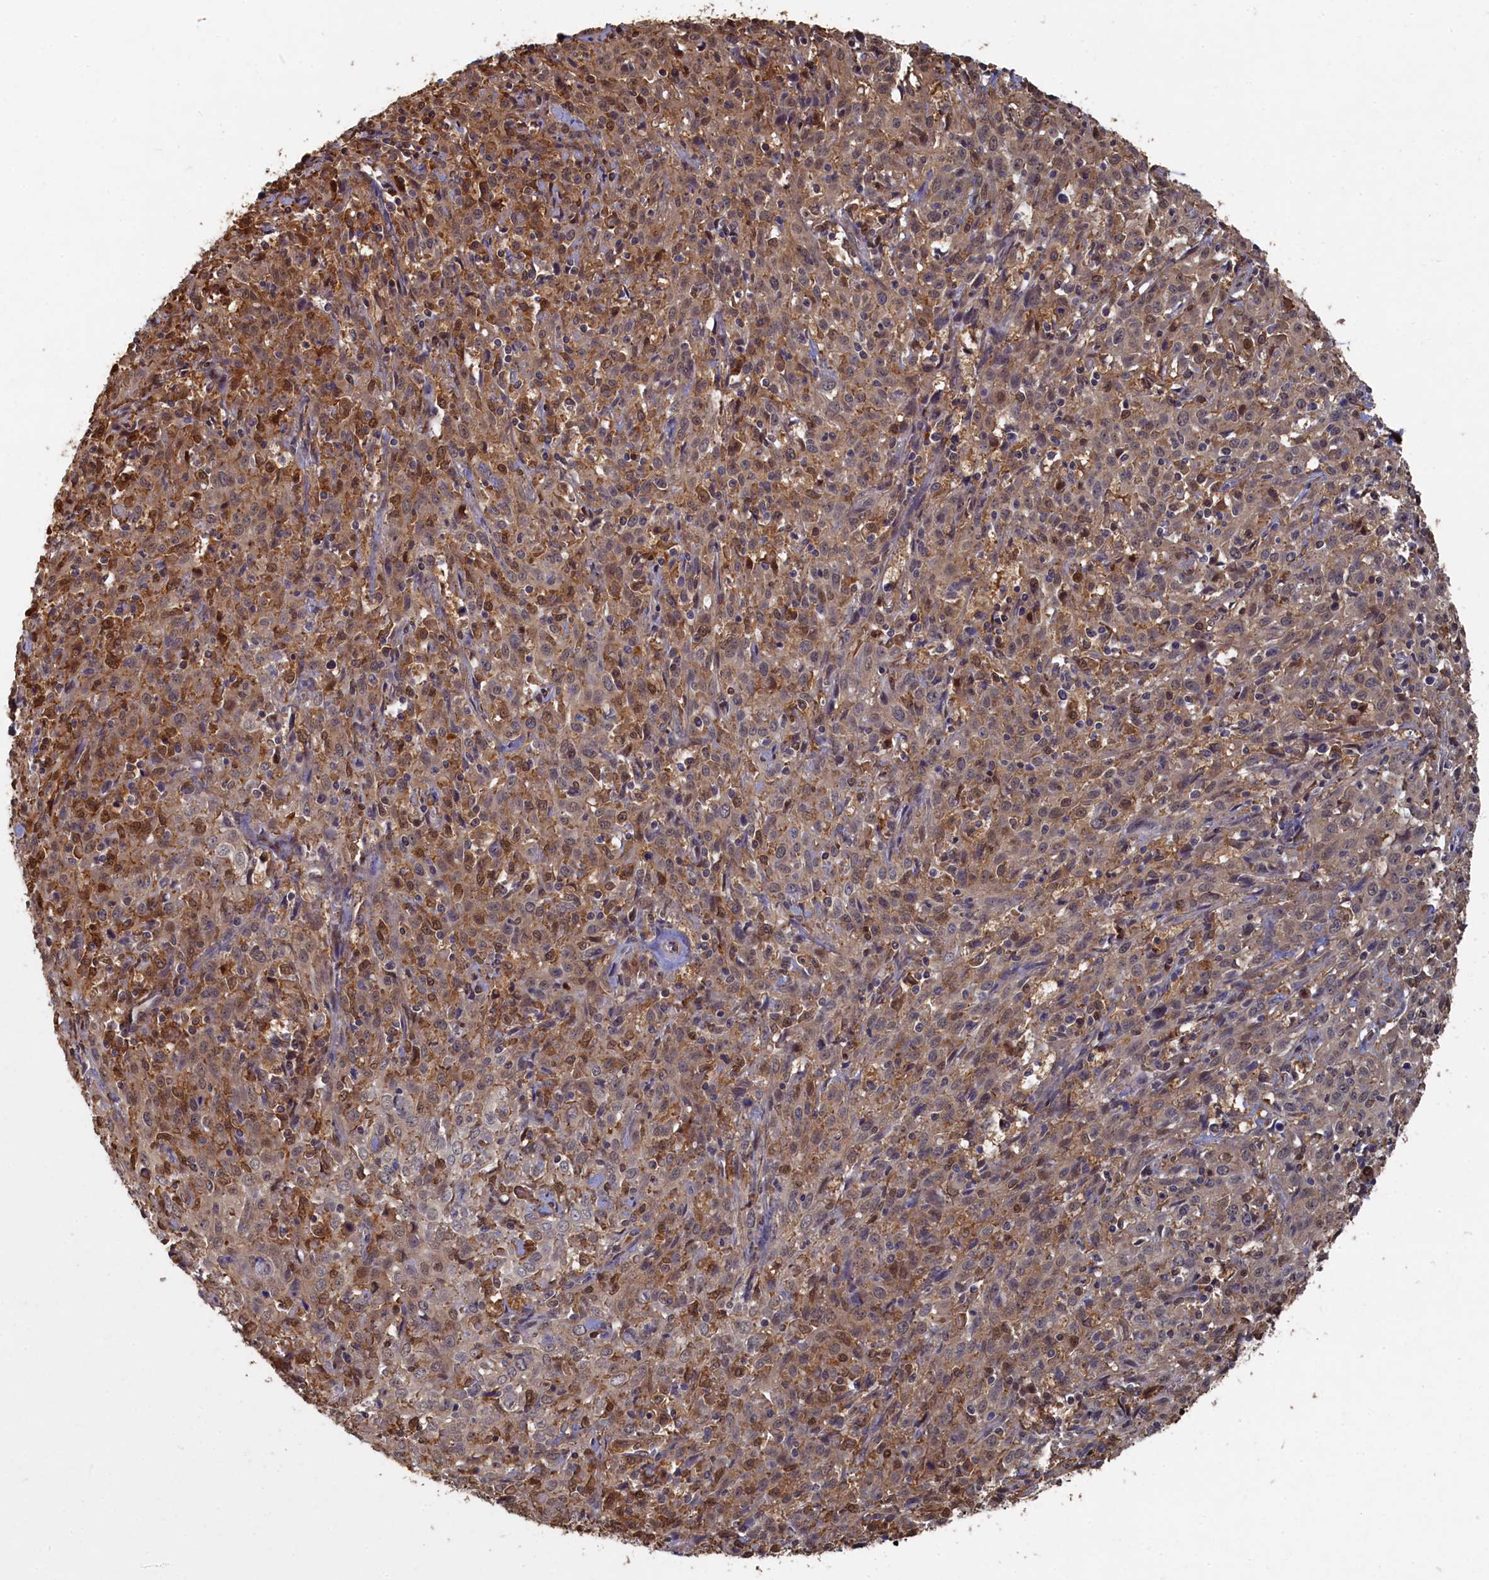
{"staining": {"intensity": "moderate", "quantity": ">75%", "location": "cytoplasmic/membranous"}, "tissue": "cervical cancer", "cell_type": "Tumor cells", "image_type": "cancer", "snomed": [{"axis": "morphology", "description": "Squamous cell carcinoma, NOS"}, {"axis": "topography", "description": "Cervix"}], "caption": "Immunohistochemical staining of human cervical cancer shows moderate cytoplasmic/membranous protein positivity in about >75% of tumor cells. (DAB IHC, brown staining for protein, blue staining for nuclei).", "gene": "UCHL3", "patient": {"sex": "female", "age": 57}}